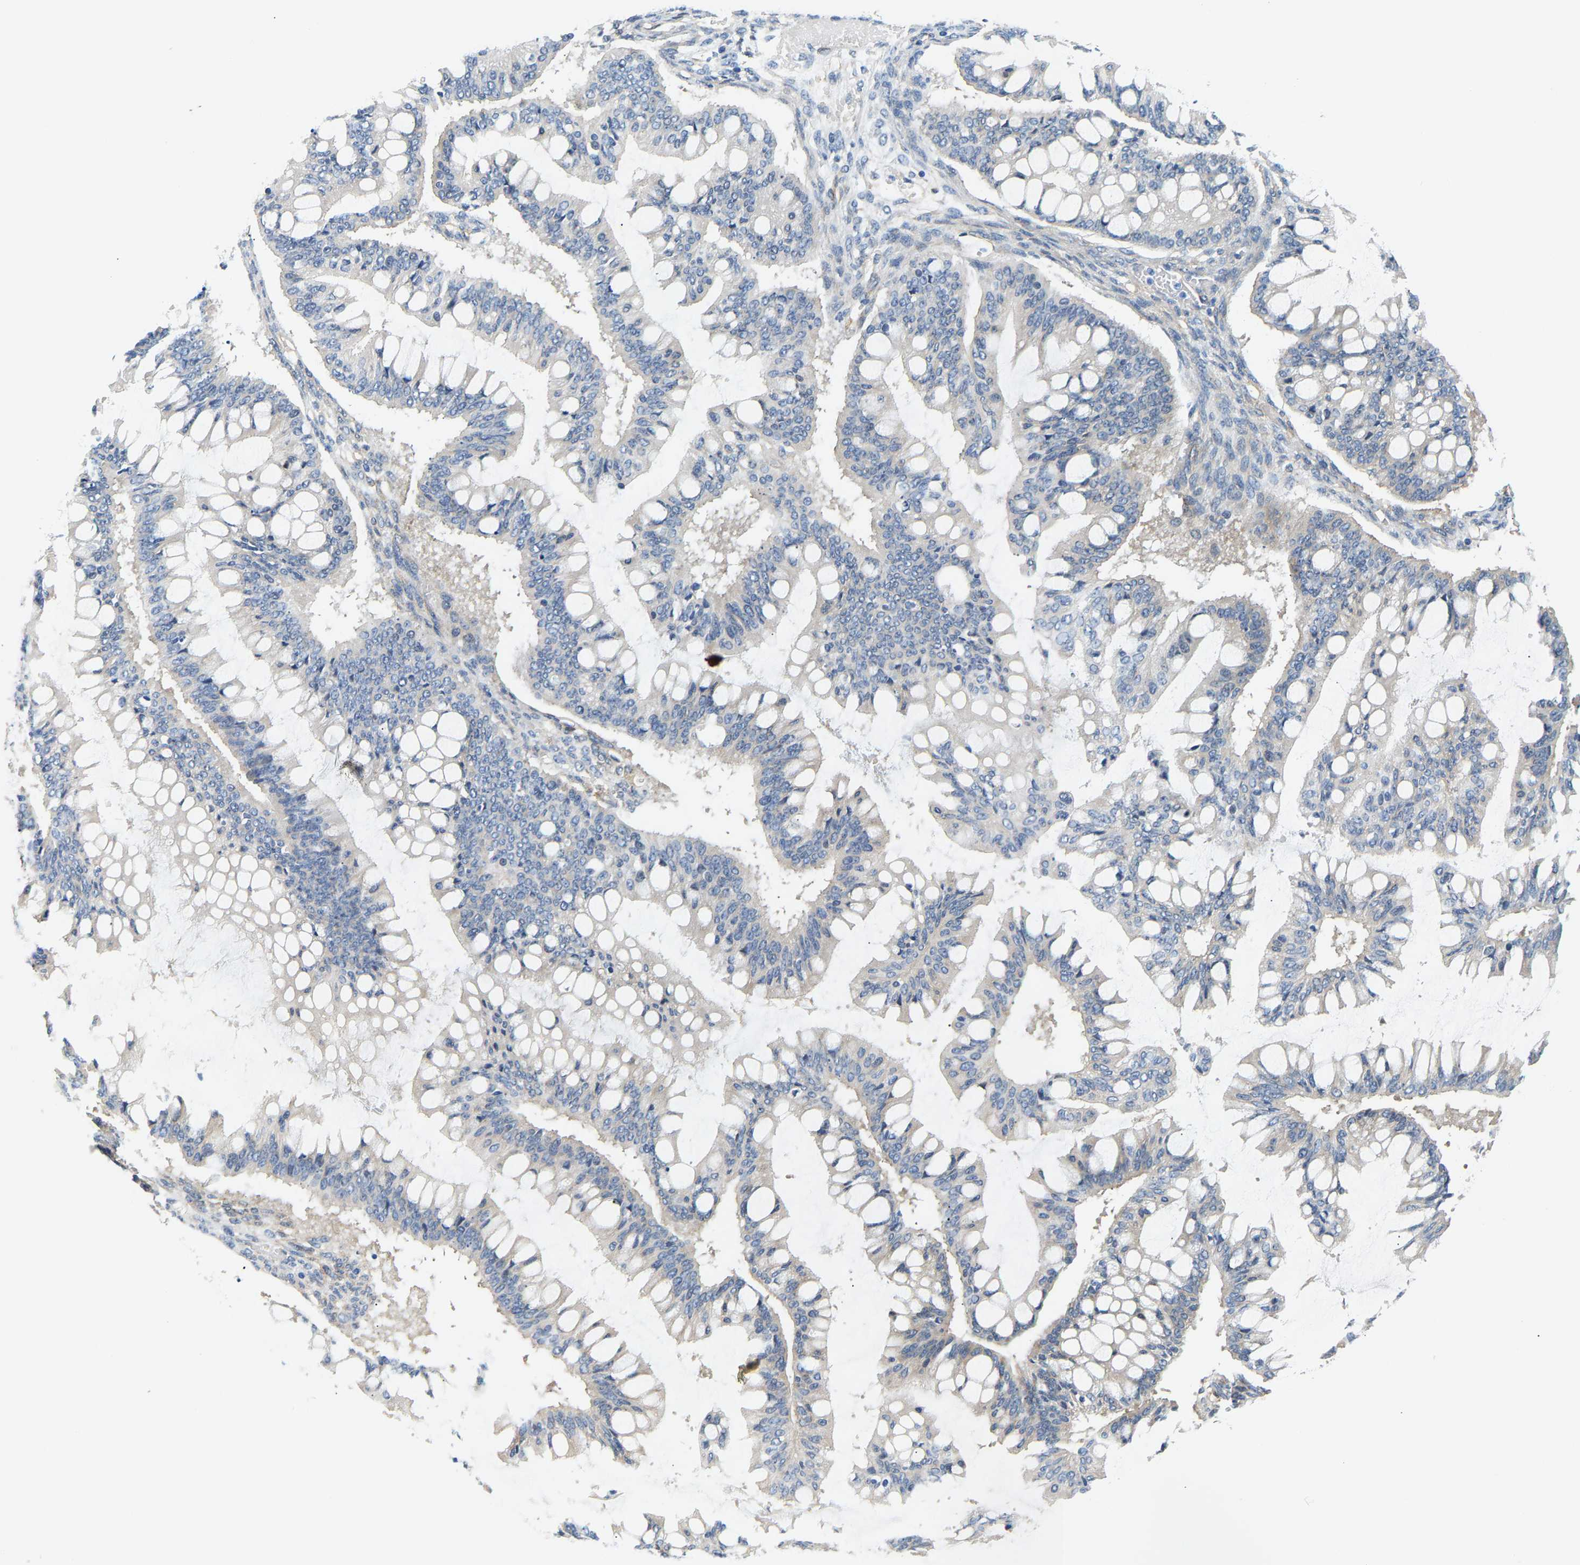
{"staining": {"intensity": "negative", "quantity": "none", "location": "none"}, "tissue": "ovarian cancer", "cell_type": "Tumor cells", "image_type": "cancer", "snomed": [{"axis": "morphology", "description": "Cystadenocarcinoma, mucinous, NOS"}, {"axis": "topography", "description": "Ovary"}], "caption": "Micrograph shows no significant protein staining in tumor cells of mucinous cystadenocarcinoma (ovarian).", "gene": "PAWR", "patient": {"sex": "female", "age": 73}}